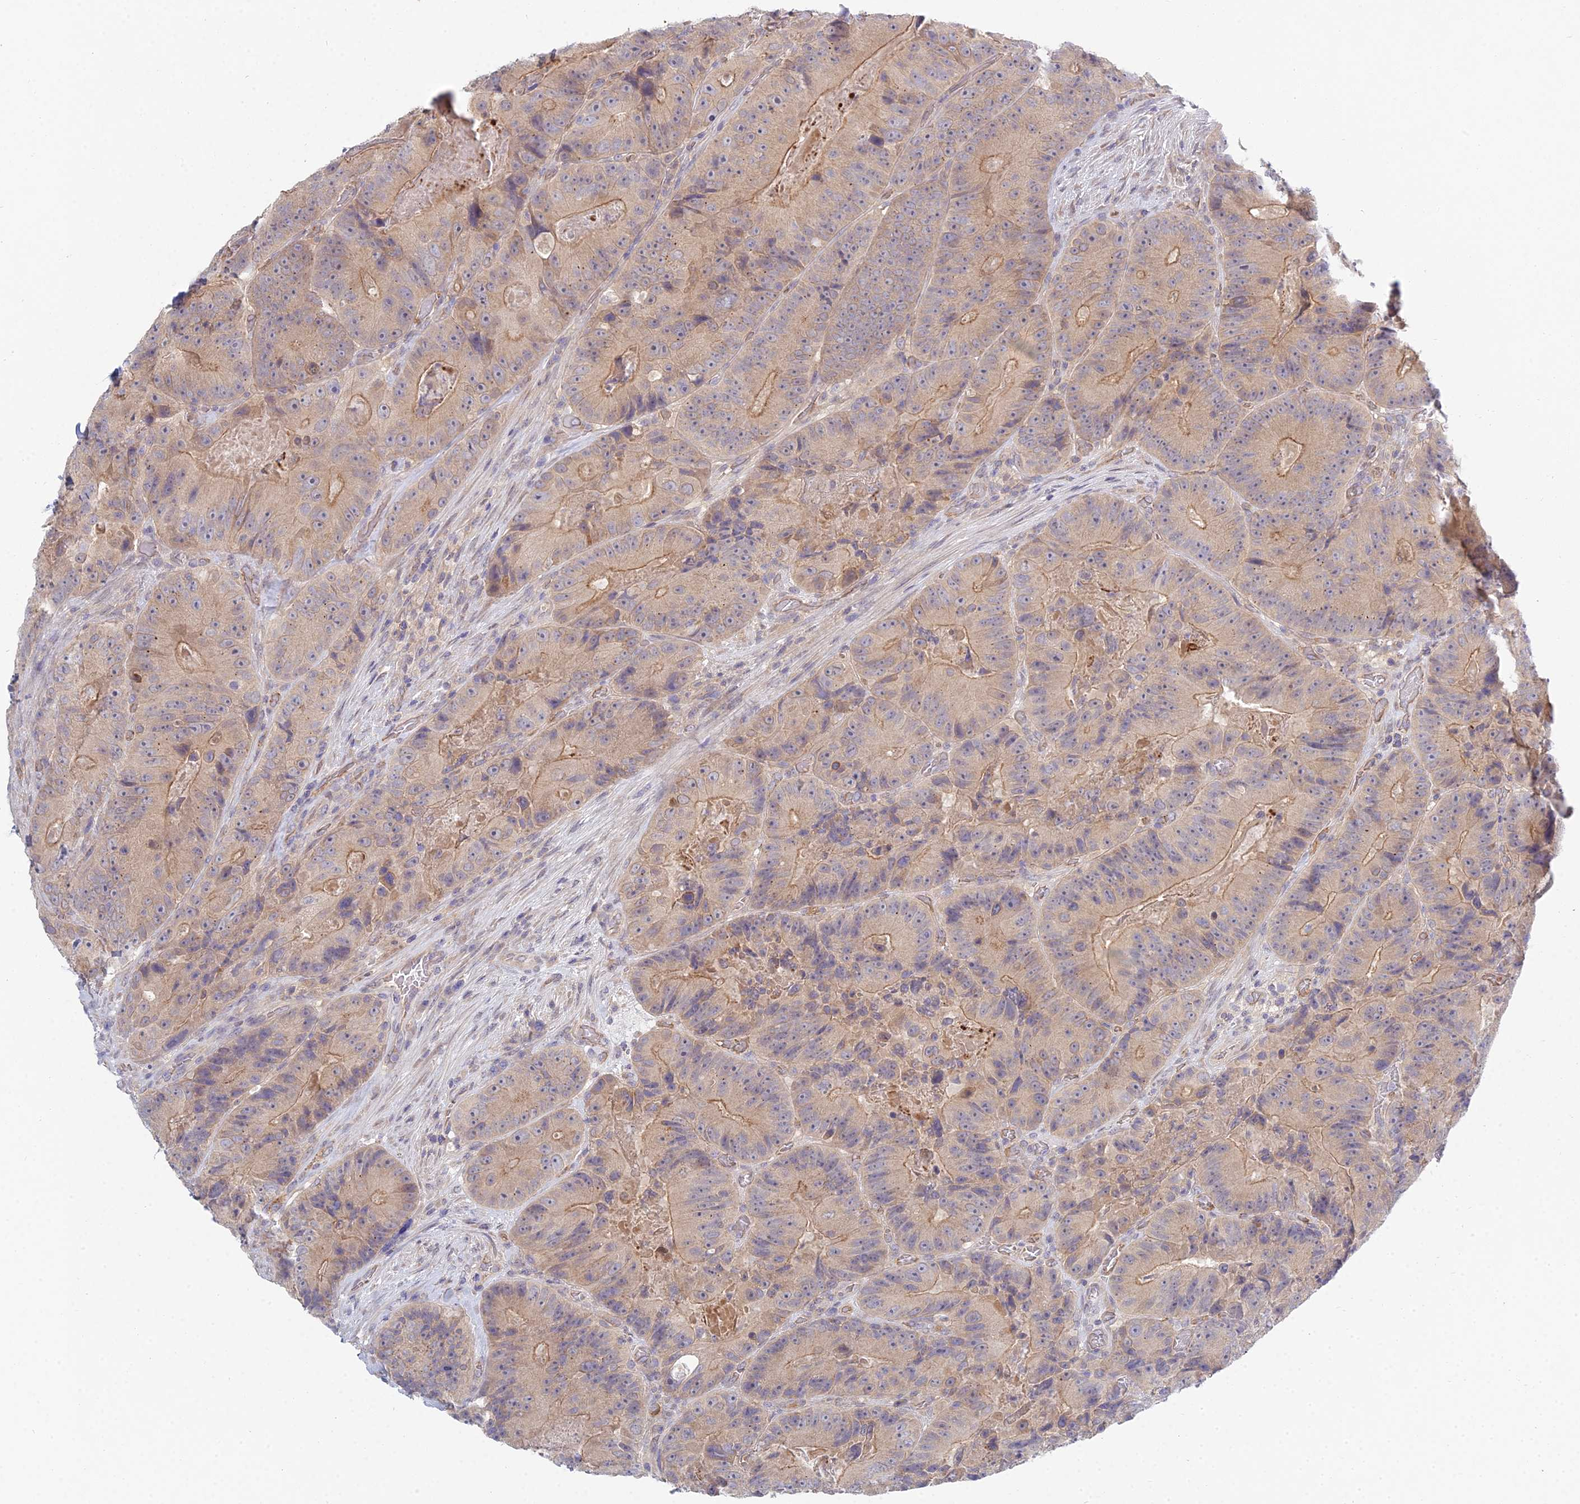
{"staining": {"intensity": "moderate", "quantity": "25%-75%", "location": "cytoplasmic/membranous"}, "tissue": "colorectal cancer", "cell_type": "Tumor cells", "image_type": "cancer", "snomed": [{"axis": "morphology", "description": "Adenocarcinoma, NOS"}, {"axis": "topography", "description": "Colon"}], "caption": "A brown stain highlights moderate cytoplasmic/membranous expression of a protein in adenocarcinoma (colorectal) tumor cells.", "gene": "METTL26", "patient": {"sex": "female", "age": 86}}